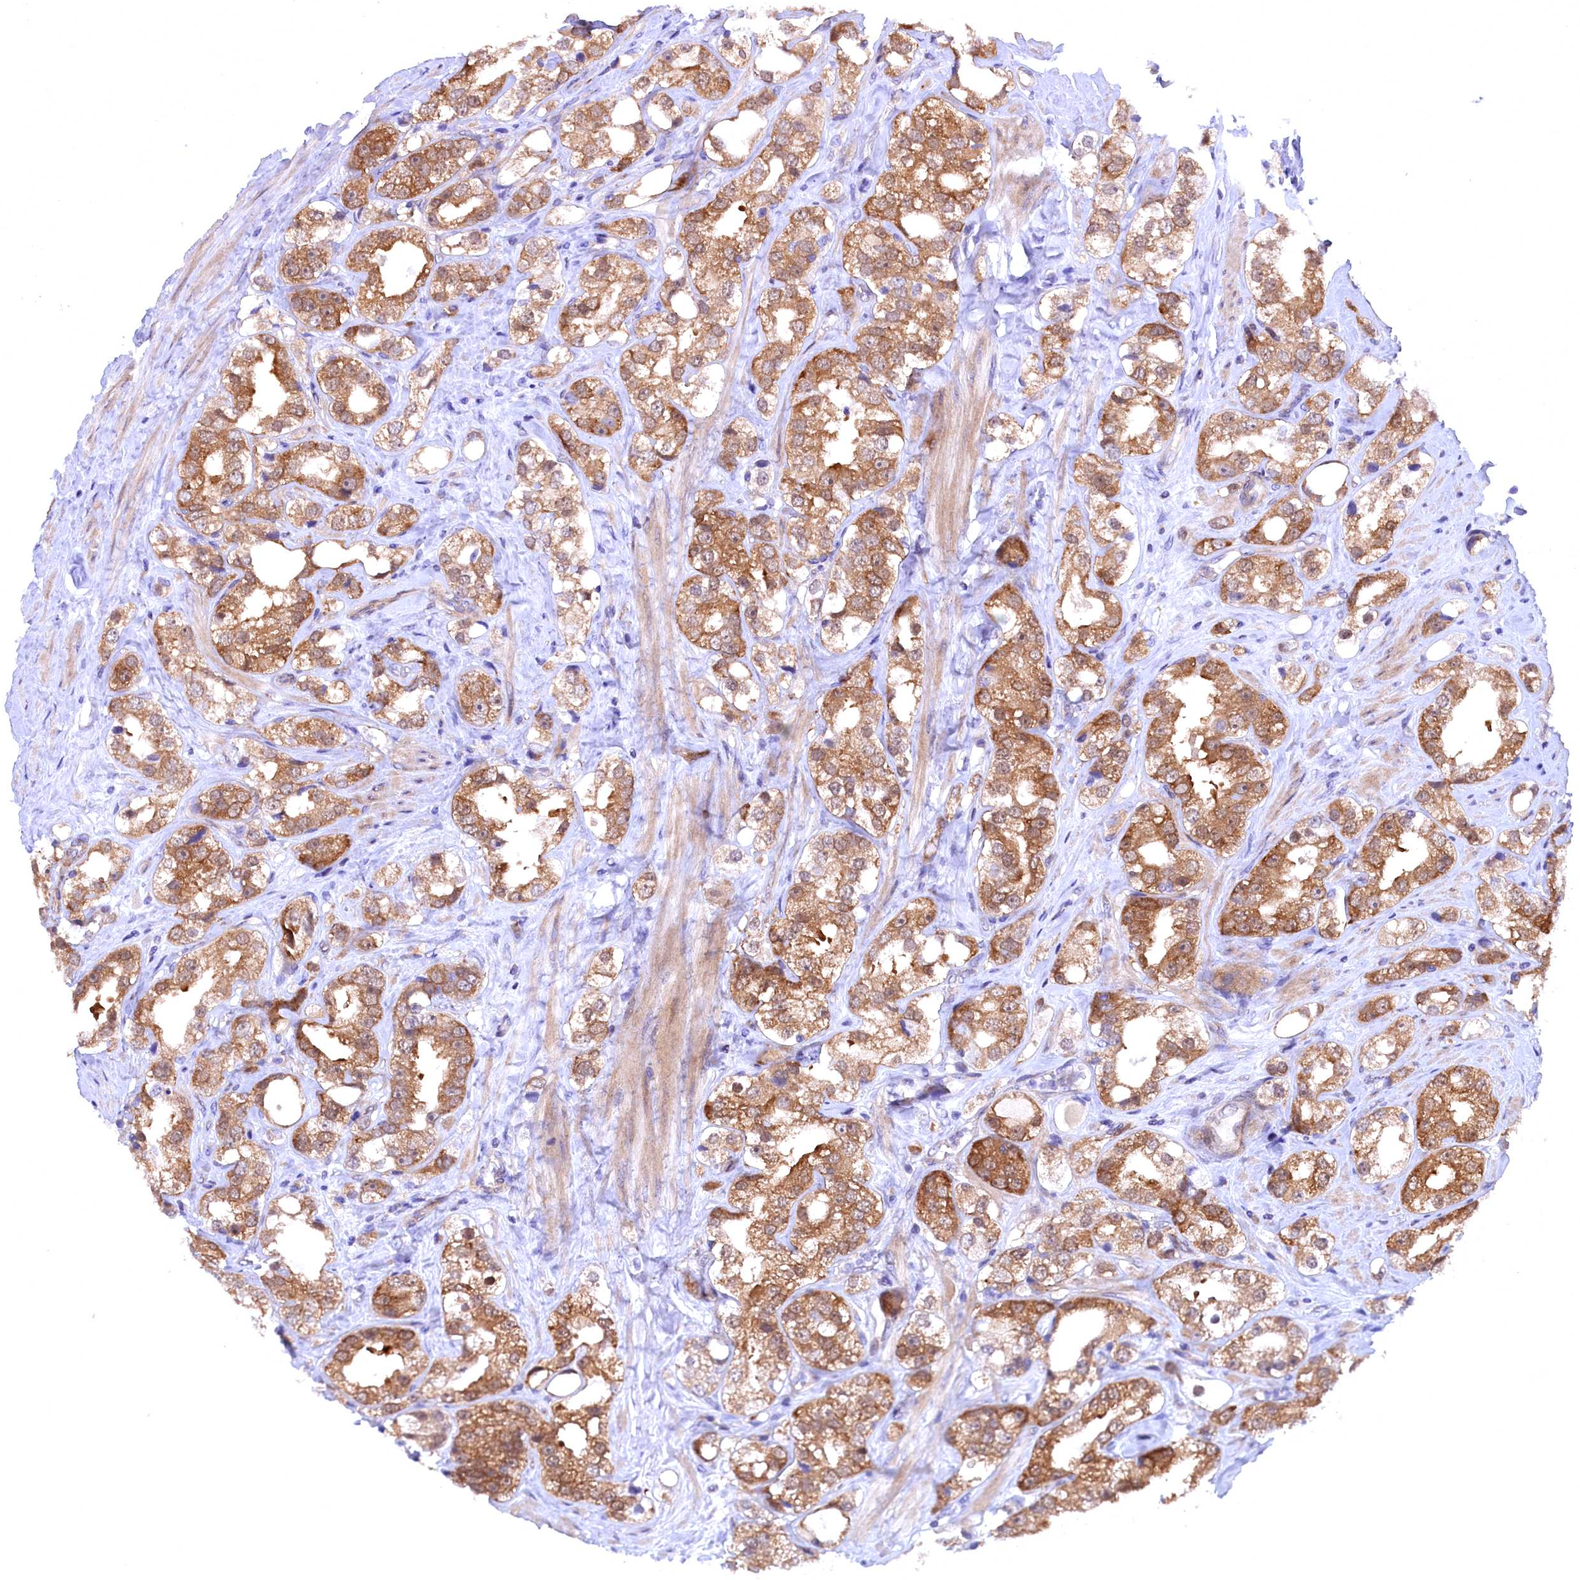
{"staining": {"intensity": "moderate", "quantity": ">75%", "location": "cytoplasmic/membranous"}, "tissue": "prostate cancer", "cell_type": "Tumor cells", "image_type": "cancer", "snomed": [{"axis": "morphology", "description": "Adenocarcinoma, NOS"}, {"axis": "topography", "description": "Prostate"}], "caption": "Immunohistochemistry of adenocarcinoma (prostate) demonstrates medium levels of moderate cytoplasmic/membranous staining in about >75% of tumor cells.", "gene": "JPT2", "patient": {"sex": "male", "age": 79}}